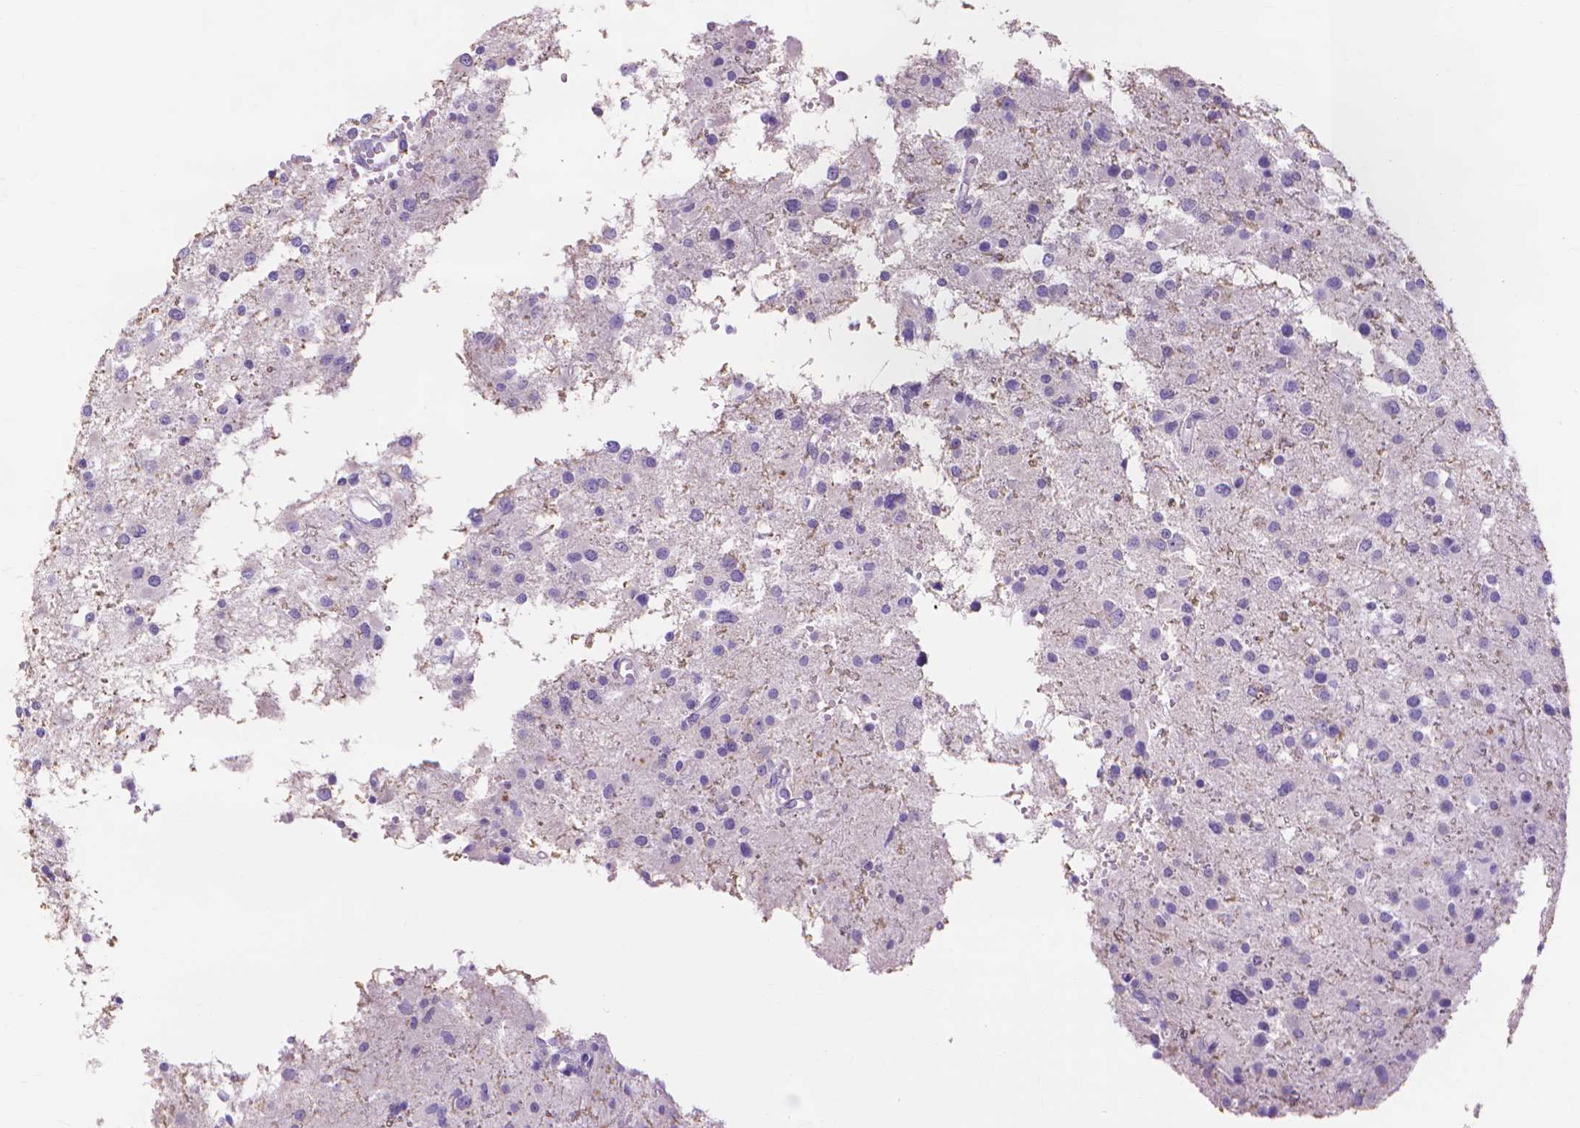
{"staining": {"intensity": "negative", "quantity": "none", "location": "none"}, "tissue": "glioma", "cell_type": "Tumor cells", "image_type": "cancer", "snomed": [{"axis": "morphology", "description": "Glioma, malignant, High grade"}, {"axis": "topography", "description": "Brain"}], "caption": "Protein analysis of malignant high-grade glioma displays no significant expression in tumor cells. (DAB (3,3'-diaminobenzidine) immunohistochemistry (IHC), high magnification).", "gene": "MMP11", "patient": {"sex": "male", "age": 54}}